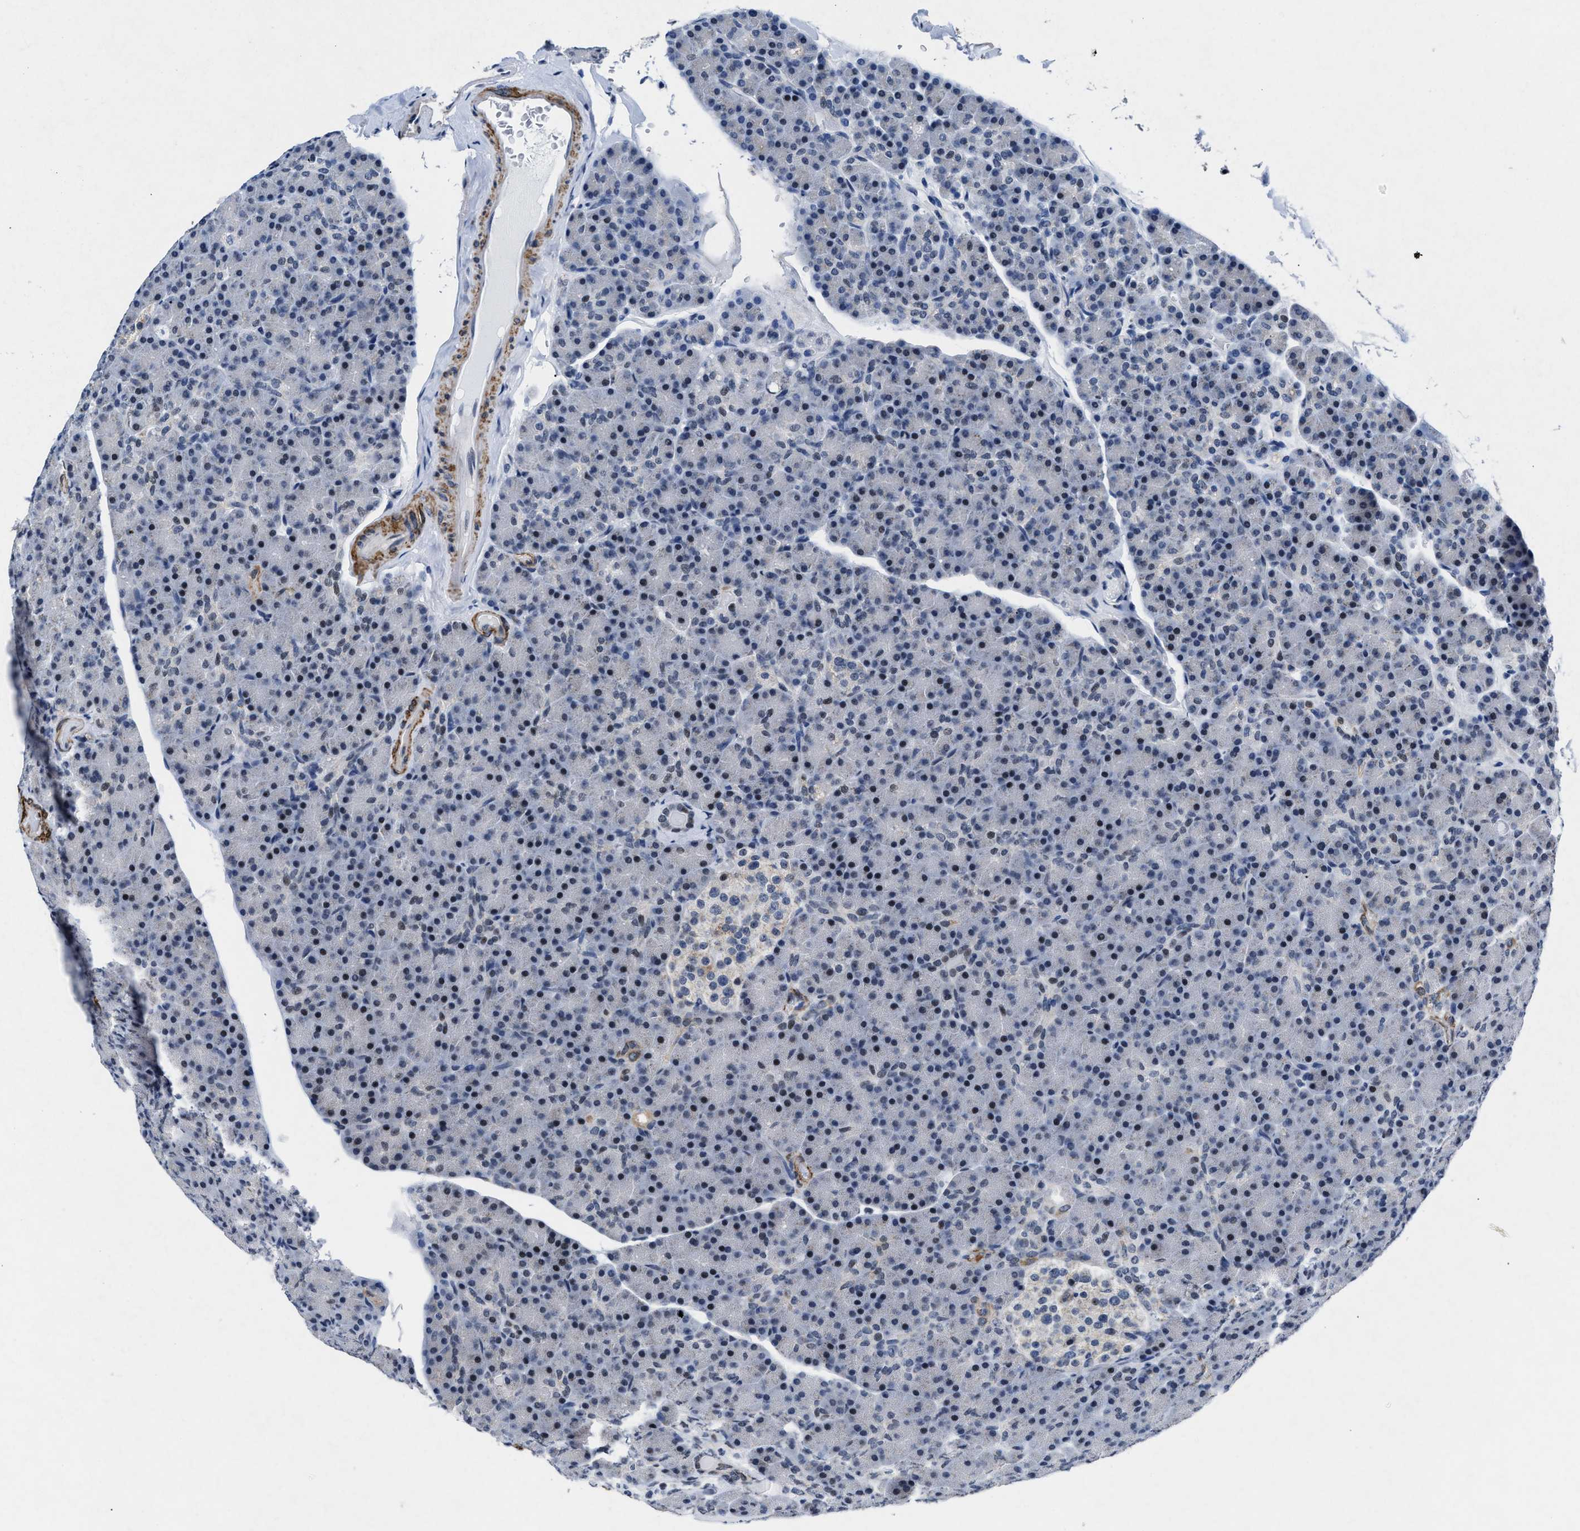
{"staining": {"intensity": "moderate", "quantity": "<25%", "location": "nuclear"}, "tissue": "pancreas", "cell_type": "Exocrine glandular cells", "image_type": "normal", "snomed": [{"axis": "morphology", "description": "Normal tissue, NOS"}, {"axis": "topography", "description": "Pancreas"}], "caption": "Pancreas stained for a protein demonstrates moderate nuclear positivity in exocrine glandular cells. (Brightfield microscopy of DAB IHC at high magnification).", "gene": "ID3", "patient": {"sex": "female", "age": 43}}